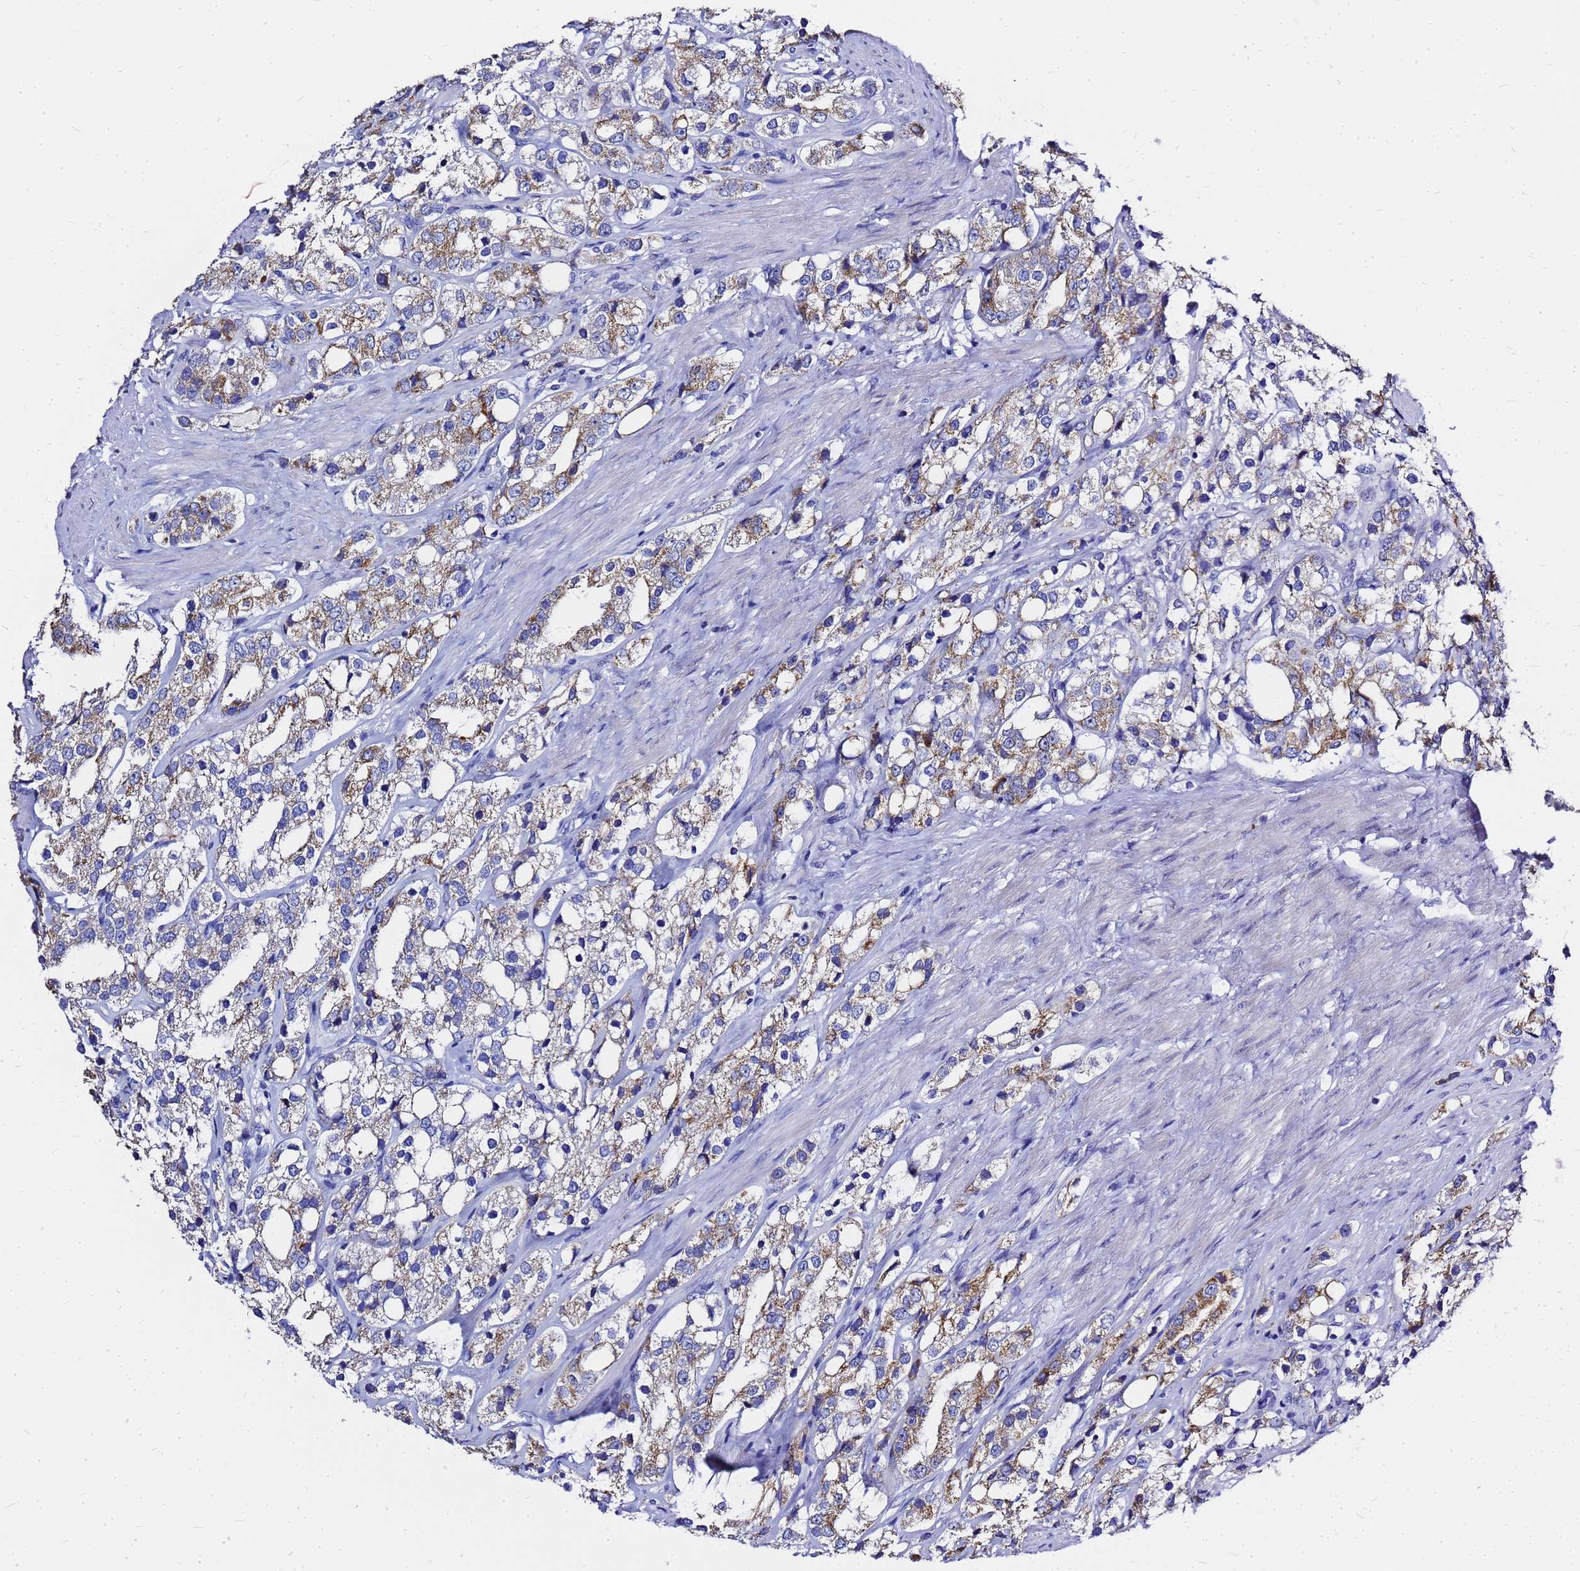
{"staining": {"intensity": "moderate", "quantity": "25%-75%", "location": "cytoplasmic/membranous"}, "tissue": "prostate cancer", "cell_type": "Tumor cells", "image_type": "cancer", "snomed": [{"axis": "morphology", "description": "Adenocarcinoma, NOS"}, {"axis": "topography", "description": "Prostate"}], "caption": "The image exhibits staining of prostate adenocarcinoma, revealing moderate cytoplasmic/membranous protein staining (brown color) within tumor cells.", "gene": "OR52E2", "patient": {"sex": "male", "age": 79}}